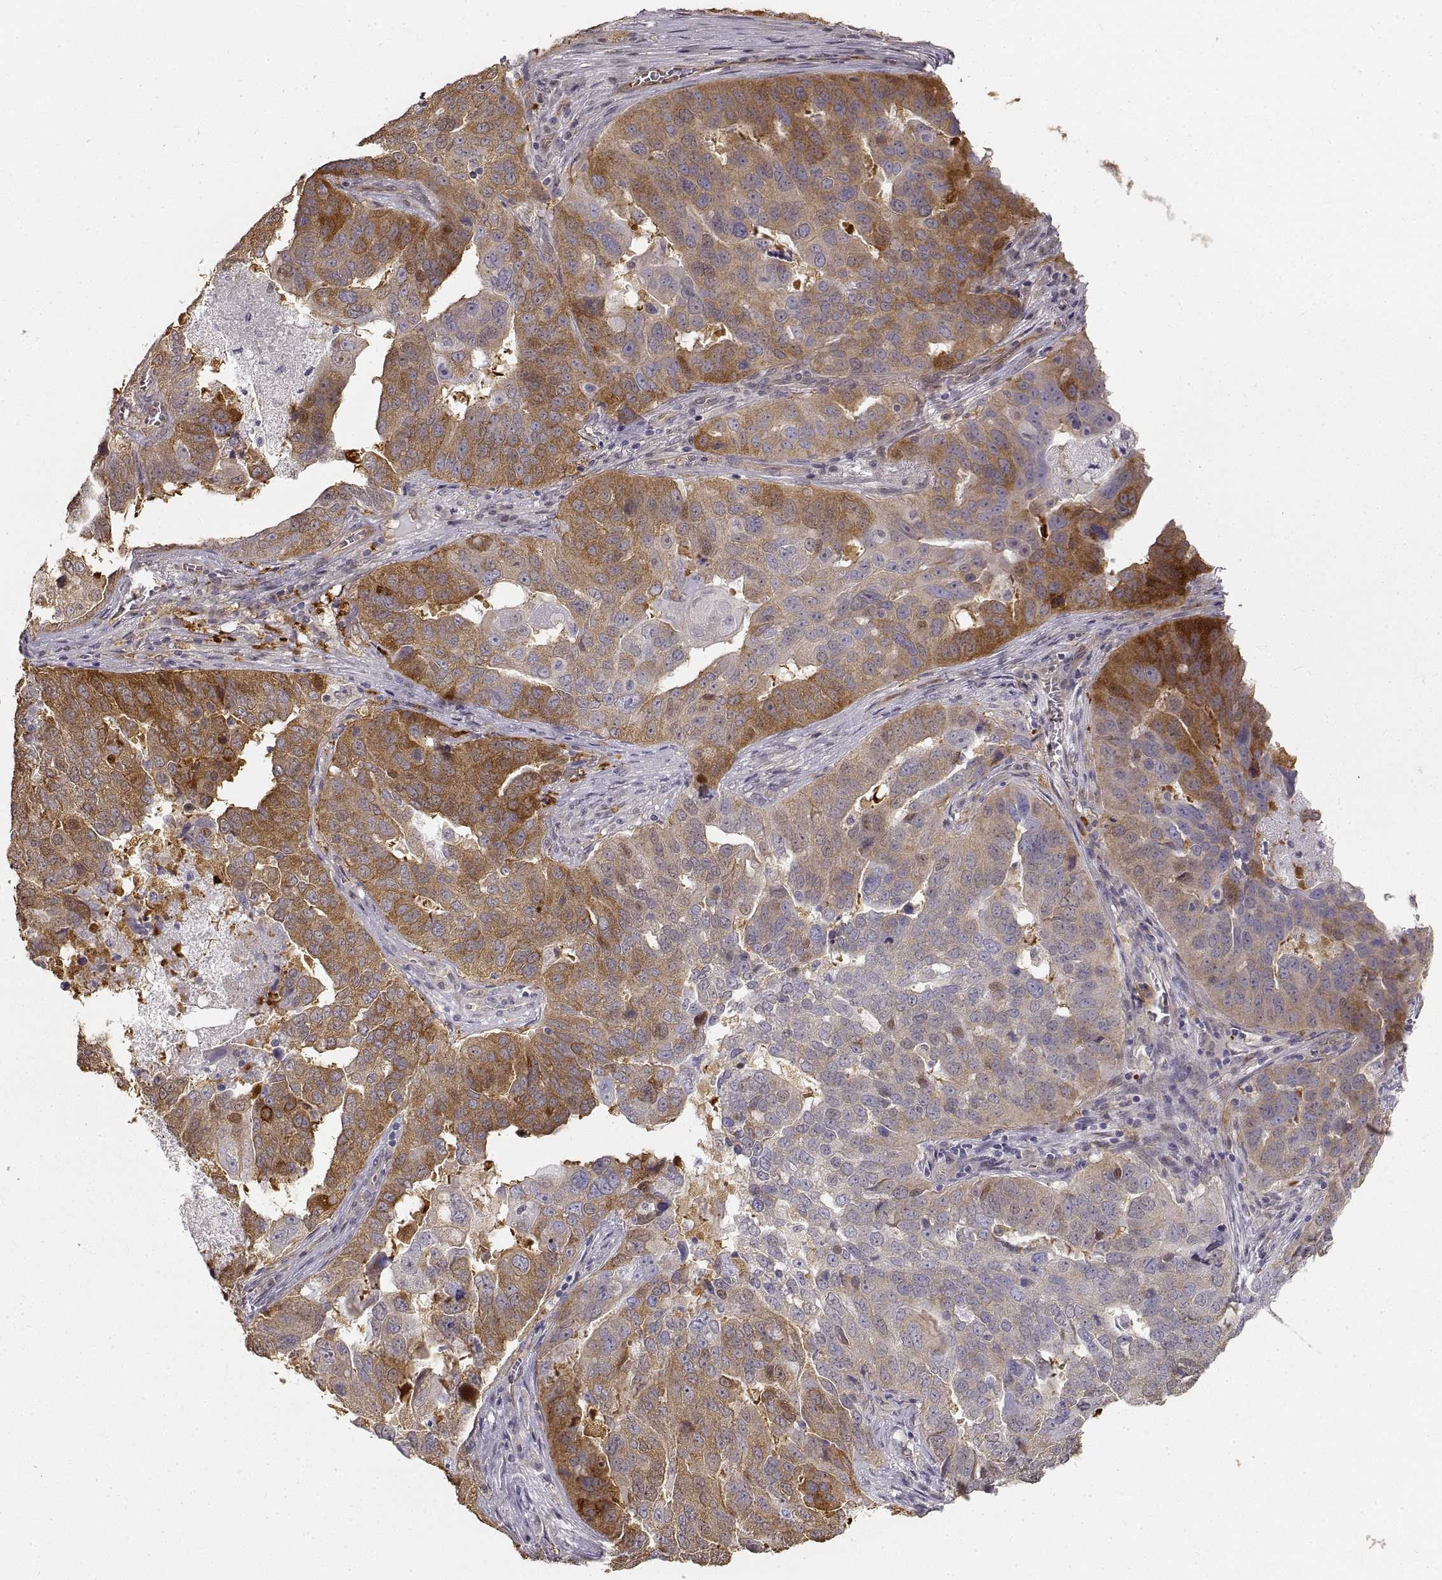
{"staining": {"intensity": "strong", "quantity": "<25%", "location": "cytoplasmic/membranous"}, "tissue": "ovarian cancer", "cell_type": "Tumor cells", "image_type": "cancer", "snomed": [{"axis": "morphology", "description": "Carcinoma, endometroid"}, {"axis": "topography", "description": "Soft tissue"}, {"axis": "topography", "description": "Ovary"}], "caption": "This micrograph demonstrates immunohistochemistry staining of ovarian cancer, with medium strong cytoplasmic/membranous expression in approximately <25% of tumor cells.", "gene": "HSP90AB1", "patient": {"sex": "female", "age": 52}}